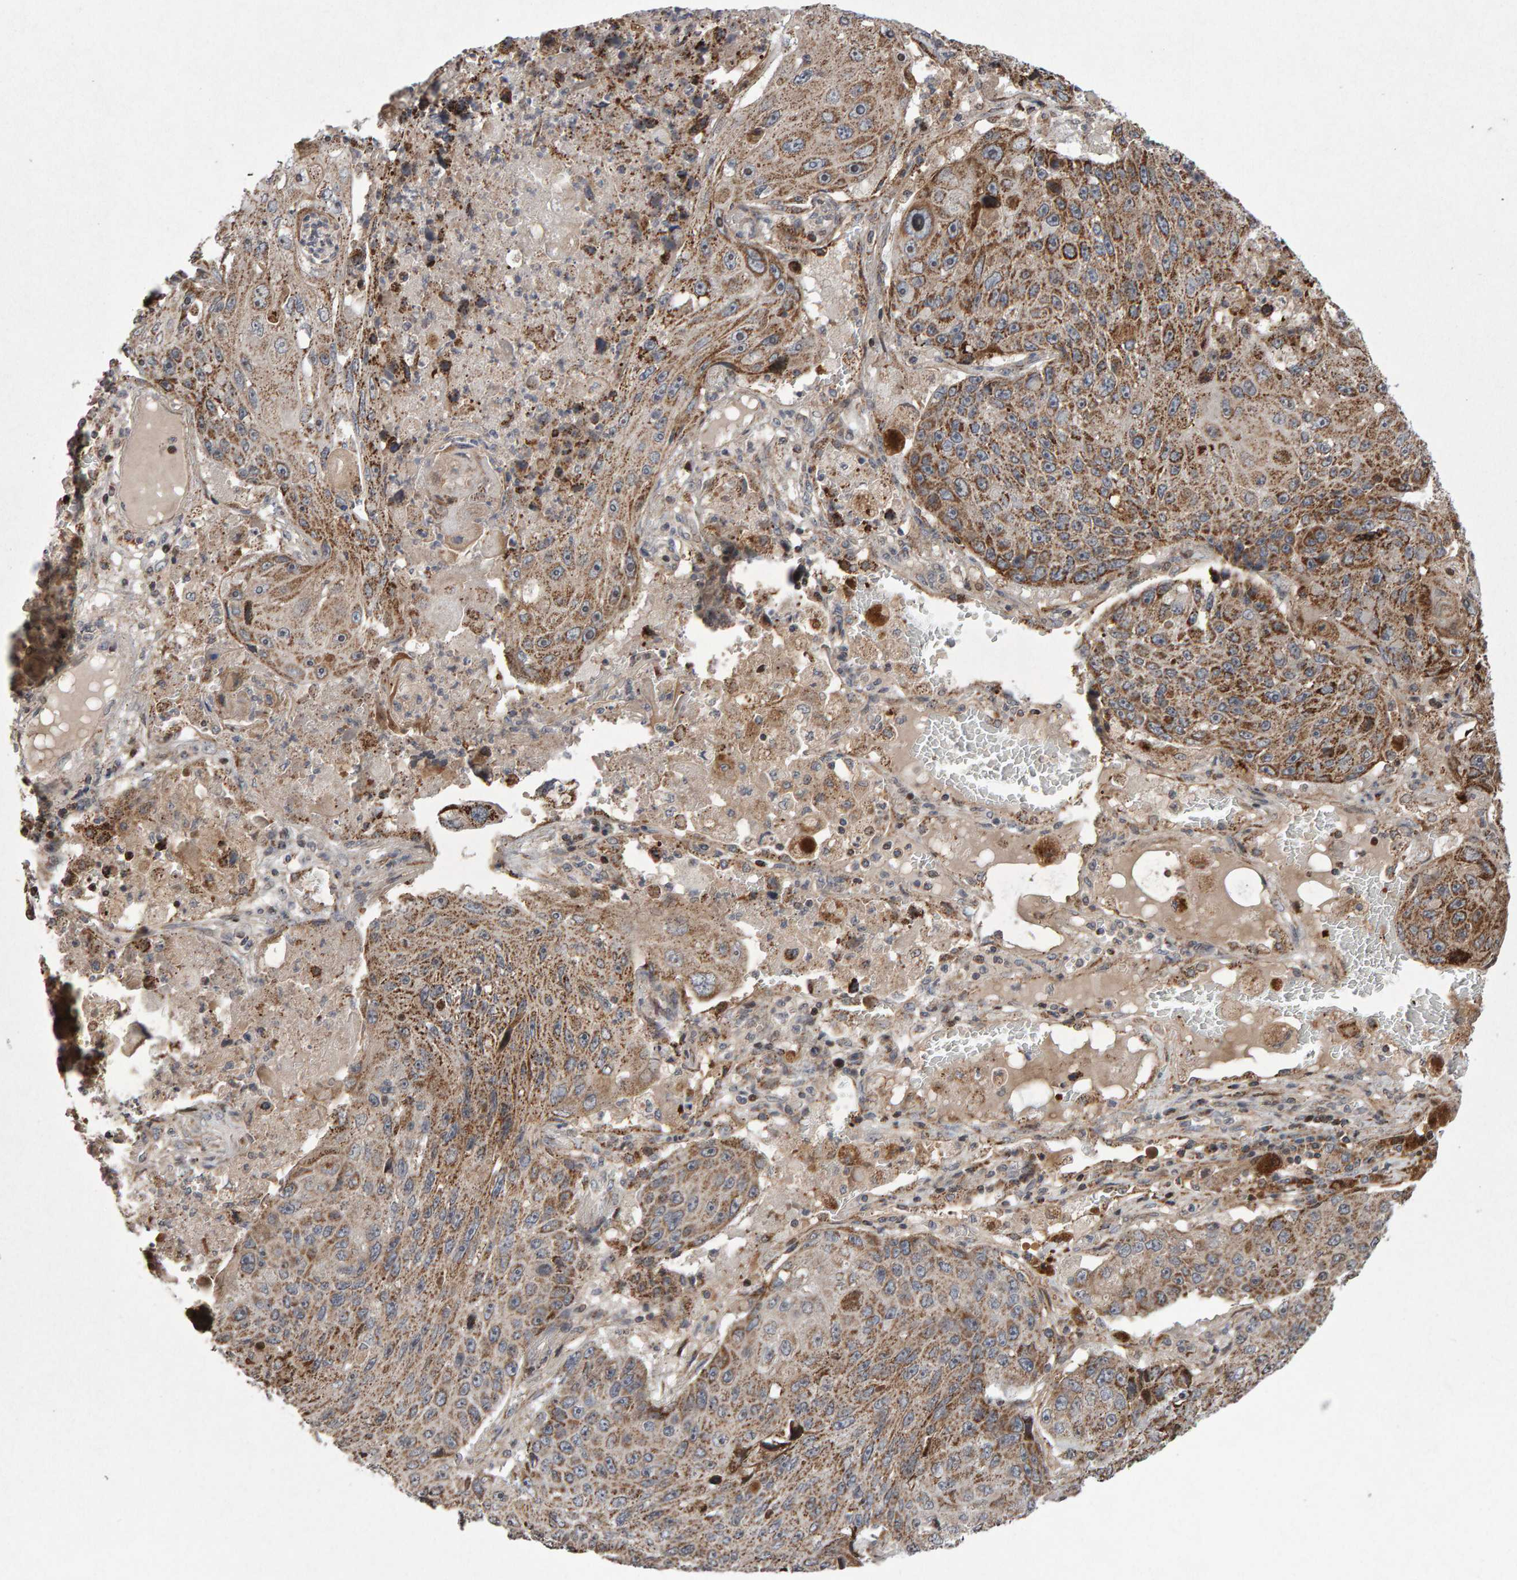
{"staining": {"intensity": "moderate", "quantity": ">75%", "location": "cytoplasmic/membranous"}, "tissue": "lung cancer", "cell_type": "Tumor cells", "image_type": "cancer", "snomed": [{"axis": "morphology", "description": "Squamous cell carcinoma, NOS"}, {"axis": "topography", "description": "Lung"}], "caption": "Lung cancer (squamous cell carcinoma) was stained to show a protein in brown. There is medium levels of moderate cytoplasmic/membranous expression in approximately >75% of tumor cells.", "gene": "PECR", "patient": {"sex": "male", "age": 61}}